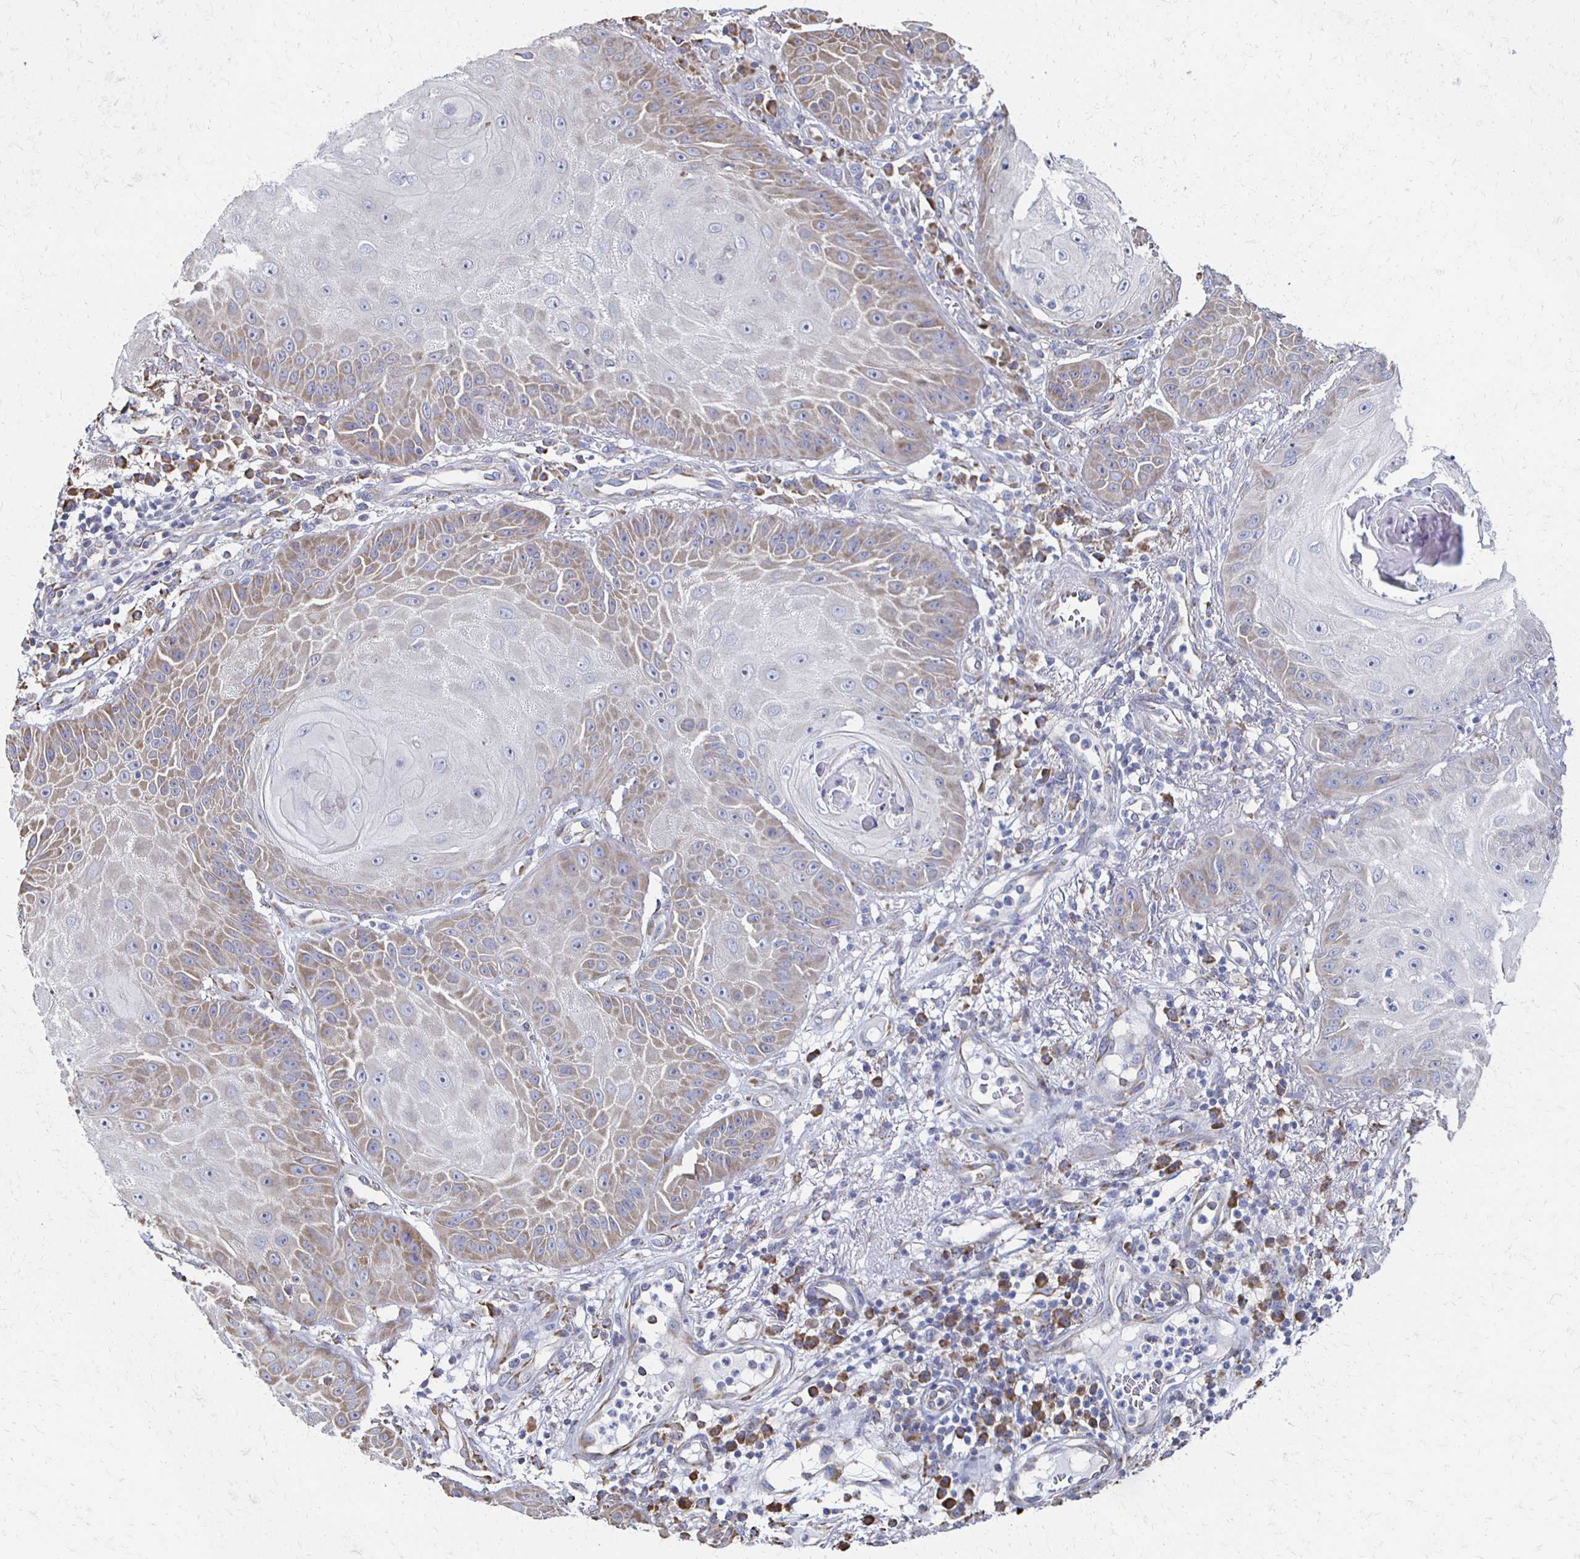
{"staining": {"intensity": "weak", "quantity": "25%-75%", "location": "cytoplasmic/membranous"}, "tissue": "skin cancer", "cell_type": "Tumor cells", "image_type": "cancer", "snomed": [{"axis": "morphology", "description": "Squamous cell carcinoma, NOS"}, {"axis": "topography", "description": "Skin"}], "caption": "High-magnification brightfield microscopy of squamous cell carcinoma (skin) stained with DAB (brown) and counterstained with hematoxylin (blue). tumor cells exhibit weak cytoplasmic/membranous positivity is present in approximately25%-75% of cells. Nuclei are stained in blue.", "gene": "ATP1A3", "patient": {"sex": "male", "age": 70}}